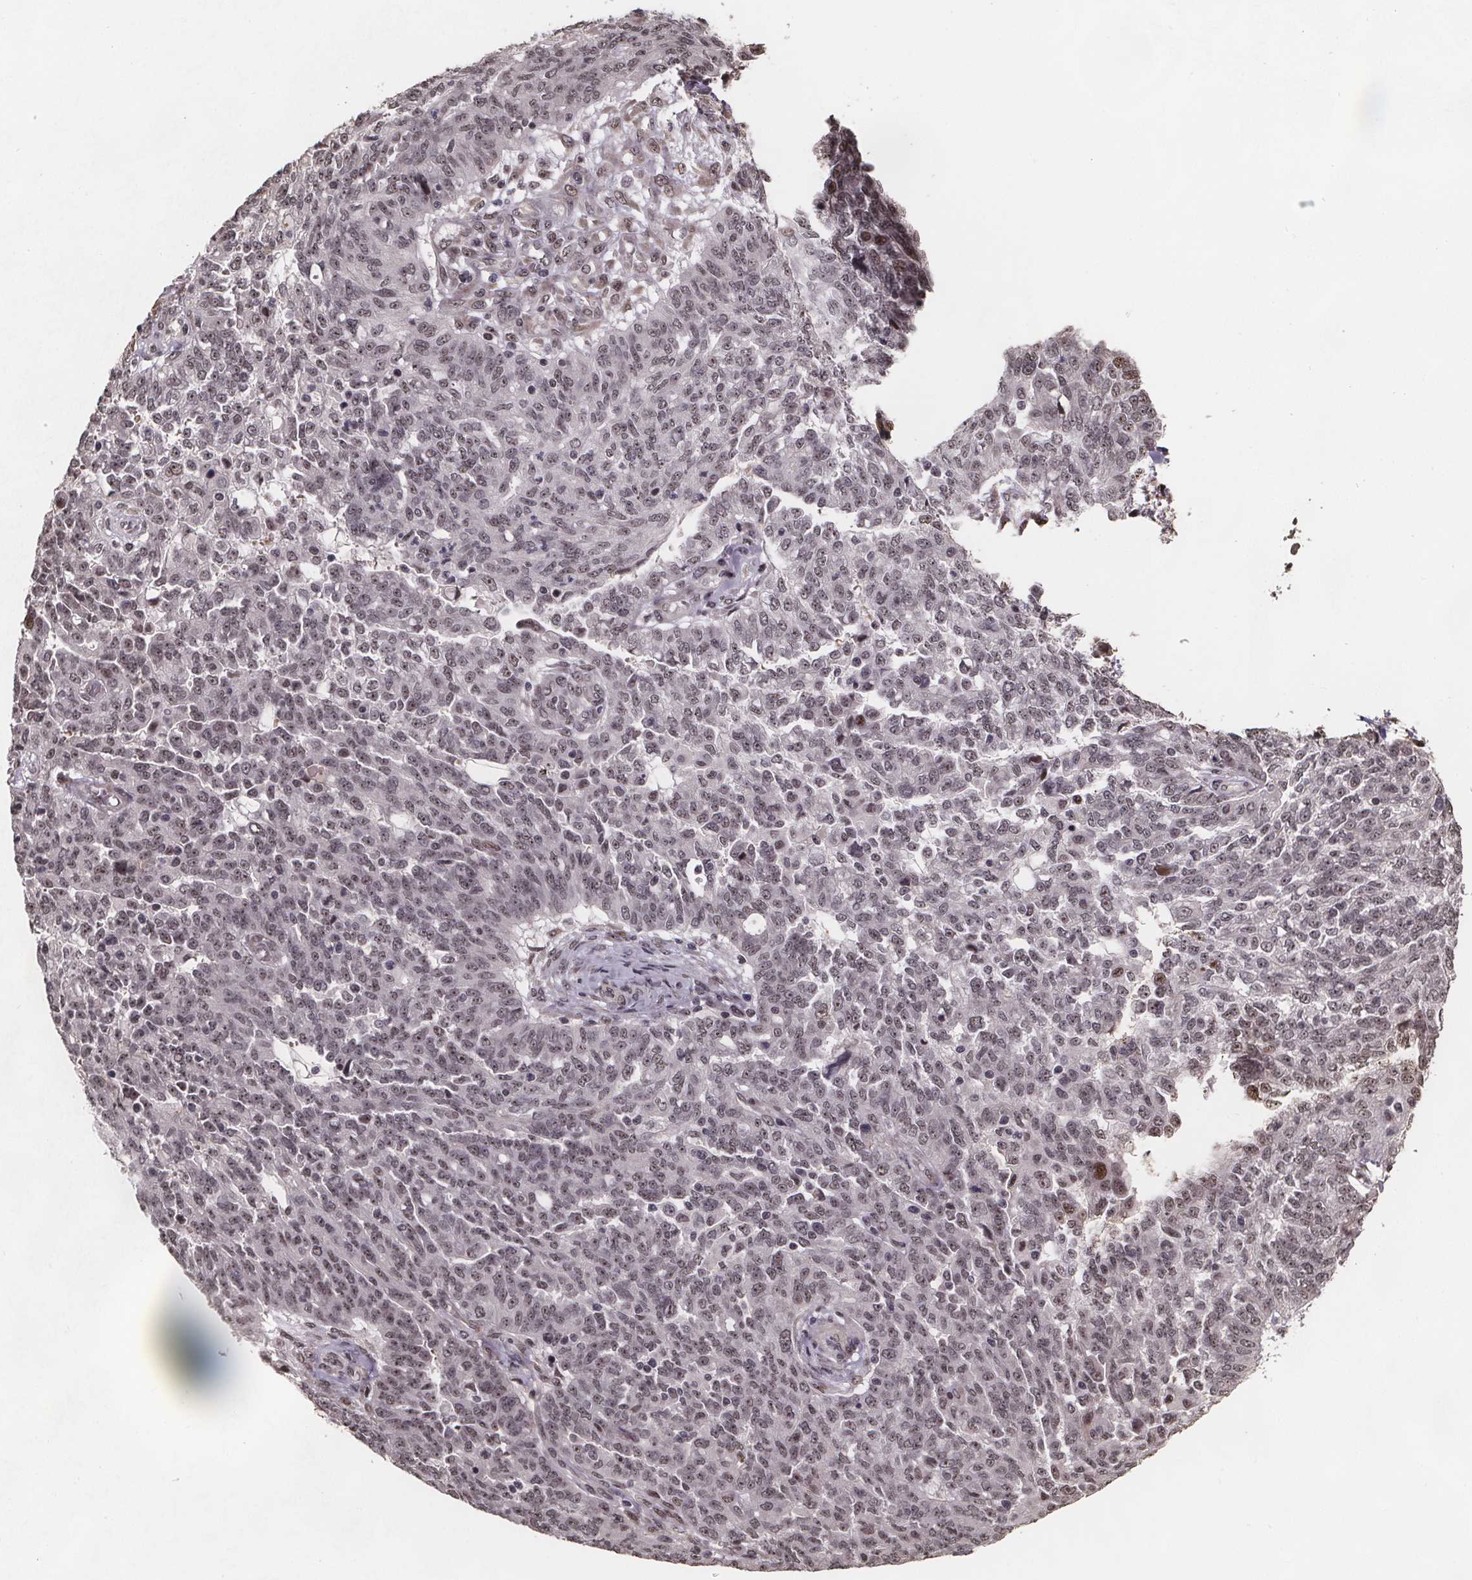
{"staining": {"intensity": "weak", "quantity": ">75%", "location": "nuclear"}, "tissue": "ovarian cancer", "cell_type": "Tumor cells", "image_type": "cancer", "snomed": [{"axis": "morphology", "description": "Cystadenocarcinoma, serous, NOS"}, {"axis": "topography", "description": "Ovary"}], "caption": "A high-resolution photomicrograph shows immunohistochemistry (IHC) staining of ovarian cancer (serous cystadenocarcinoma), which shows weak nuclear expression in about >75% of tumor cells. (DAB (3,3'-diaminobenzidine) = brown stain, brightfield microscopy at high magnification).", "gene": "U2SURP", "patient": {"sex": "female", "age": 67}}